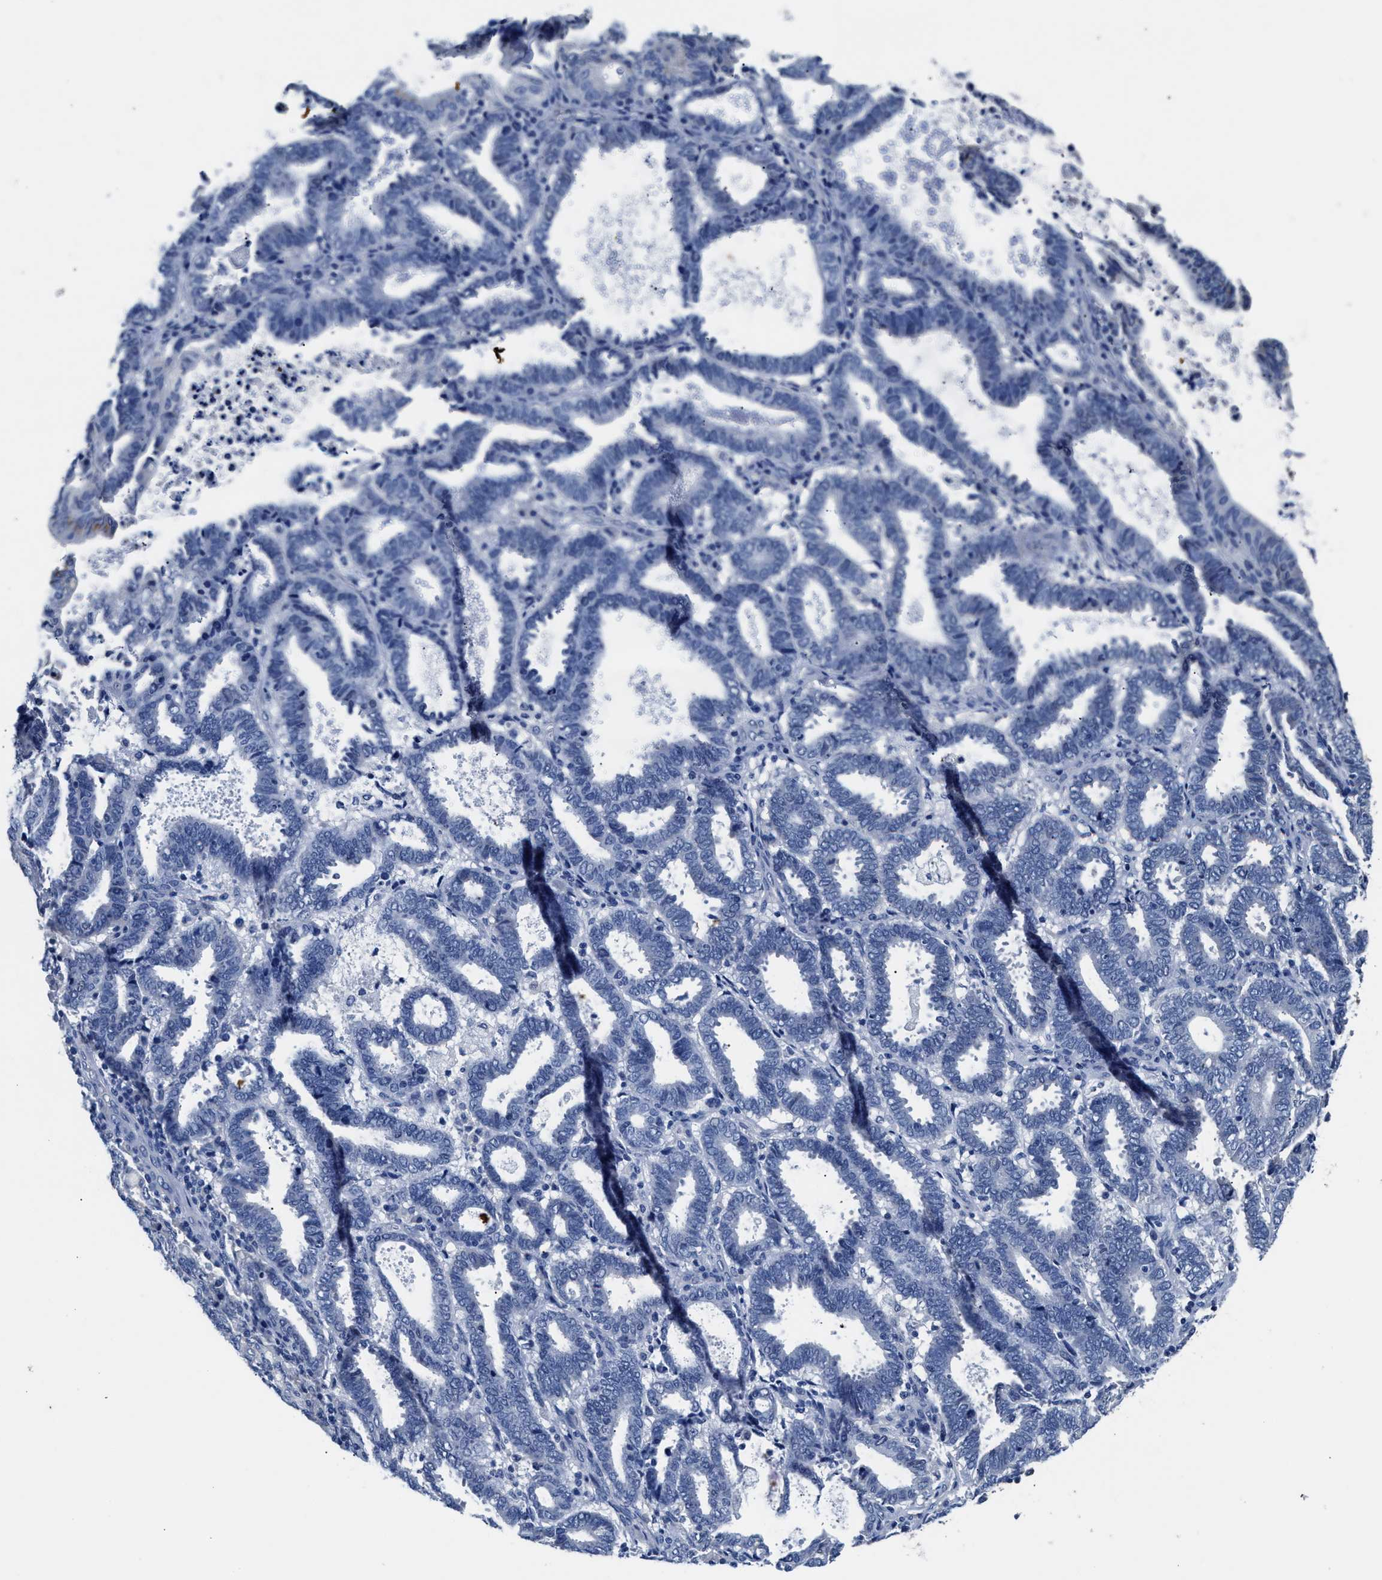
{"staining": {"intensity": "negative", "quantity": "none", "location": "none"}, "tissue": "endometrial cancer", "cell_type": "Tumor cells", "image_type": "cancer", "snomed": [{"axis": "morphology", "description": "Adenocarcinoma, NOS"}, {"axis": "topography", "description": "Uterus"}], "caption": "Protein analysis of endometrial cancer displays no significant staining in tumor cells.", "gene": "GSTM1", "patient": {"sex": "female", "age": 83}}